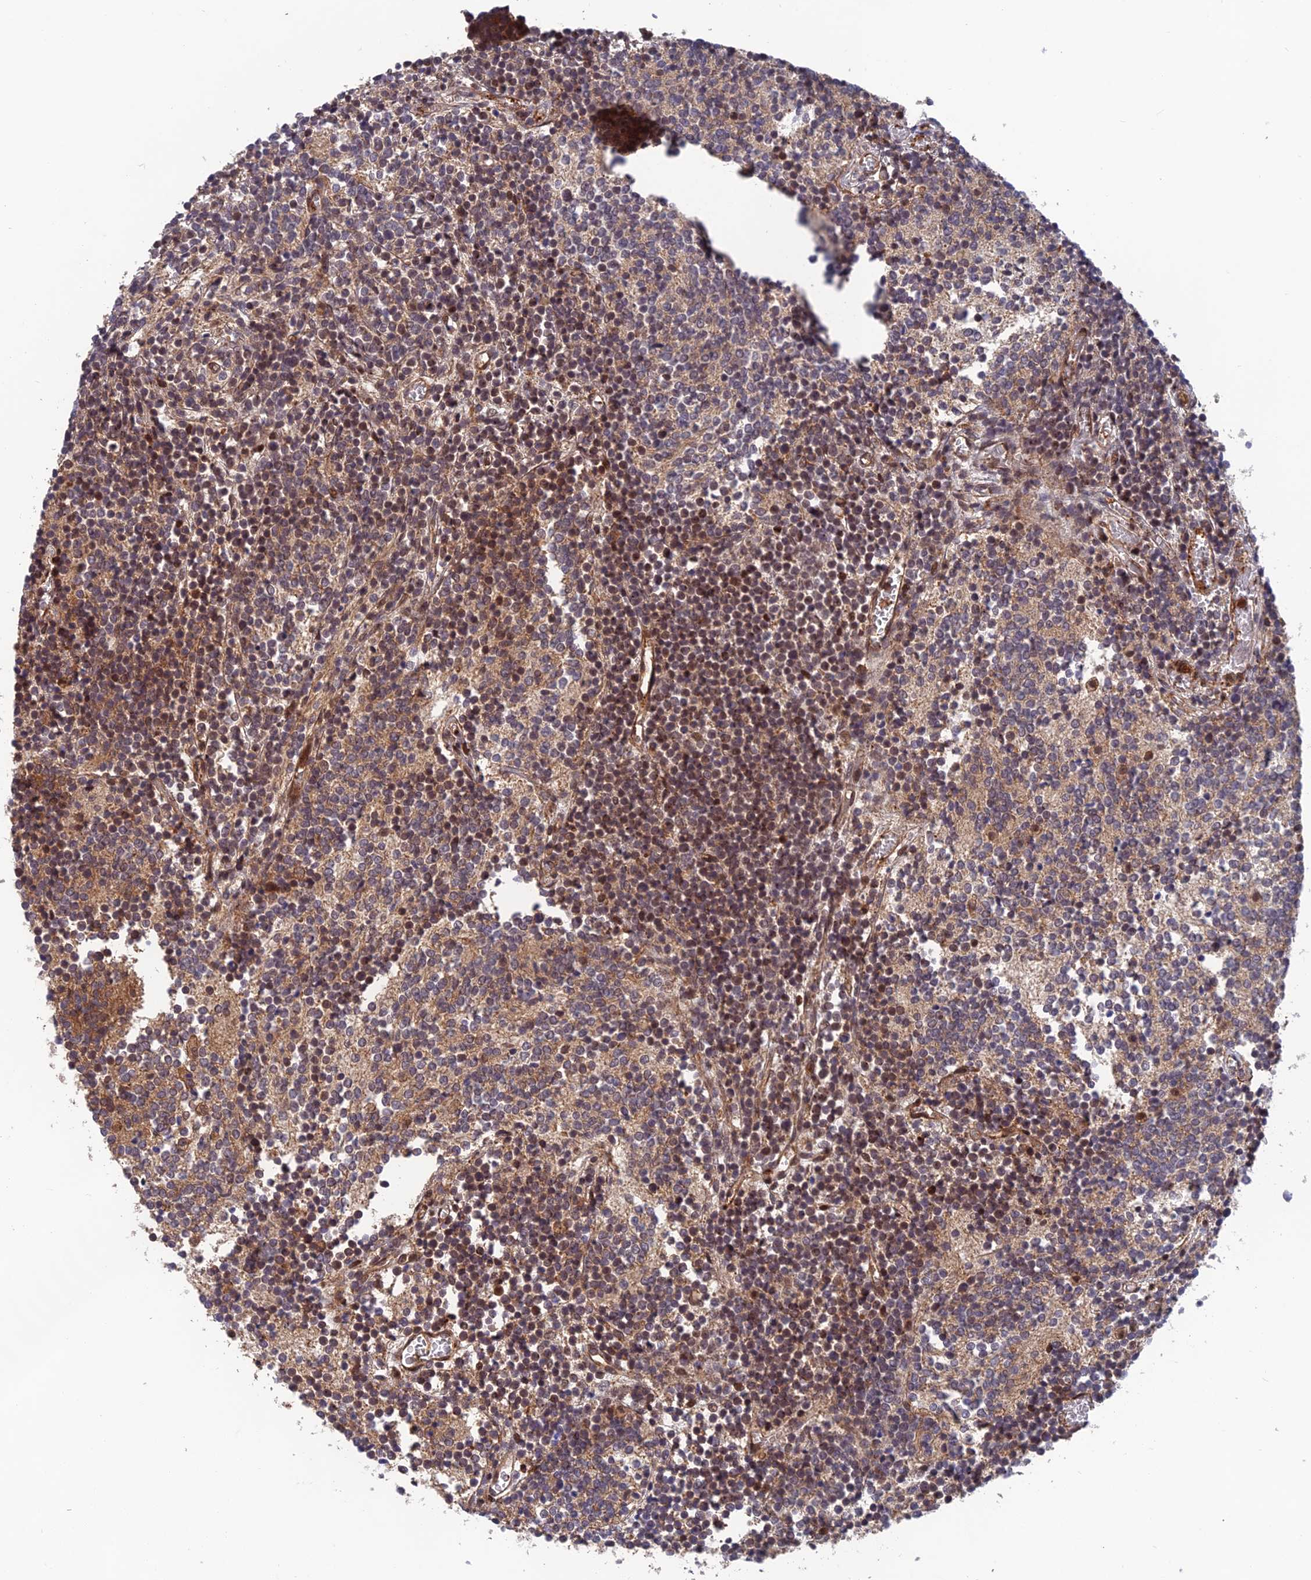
{"staining": {"intensity": "moderate", "quantity": "25%-75%", "location": "cytoplasmic/membranous"}, "tissue": "glioma", "cell_type": "Tumor cells", "image_type": "cancer", "snomed": [{"axis": "morphology", "description": "Glioma, malignant, Low grade"}, {"axis": "topography", "description": "Brain"}], "caption": "Protein analysis of glioma tissue shows moderate cytoplasmic/membranous staining in approximately 25%-75% of tumor cells.", "gene": "OSBPL1A", "patient": {"sex": "female", "age": 1}}